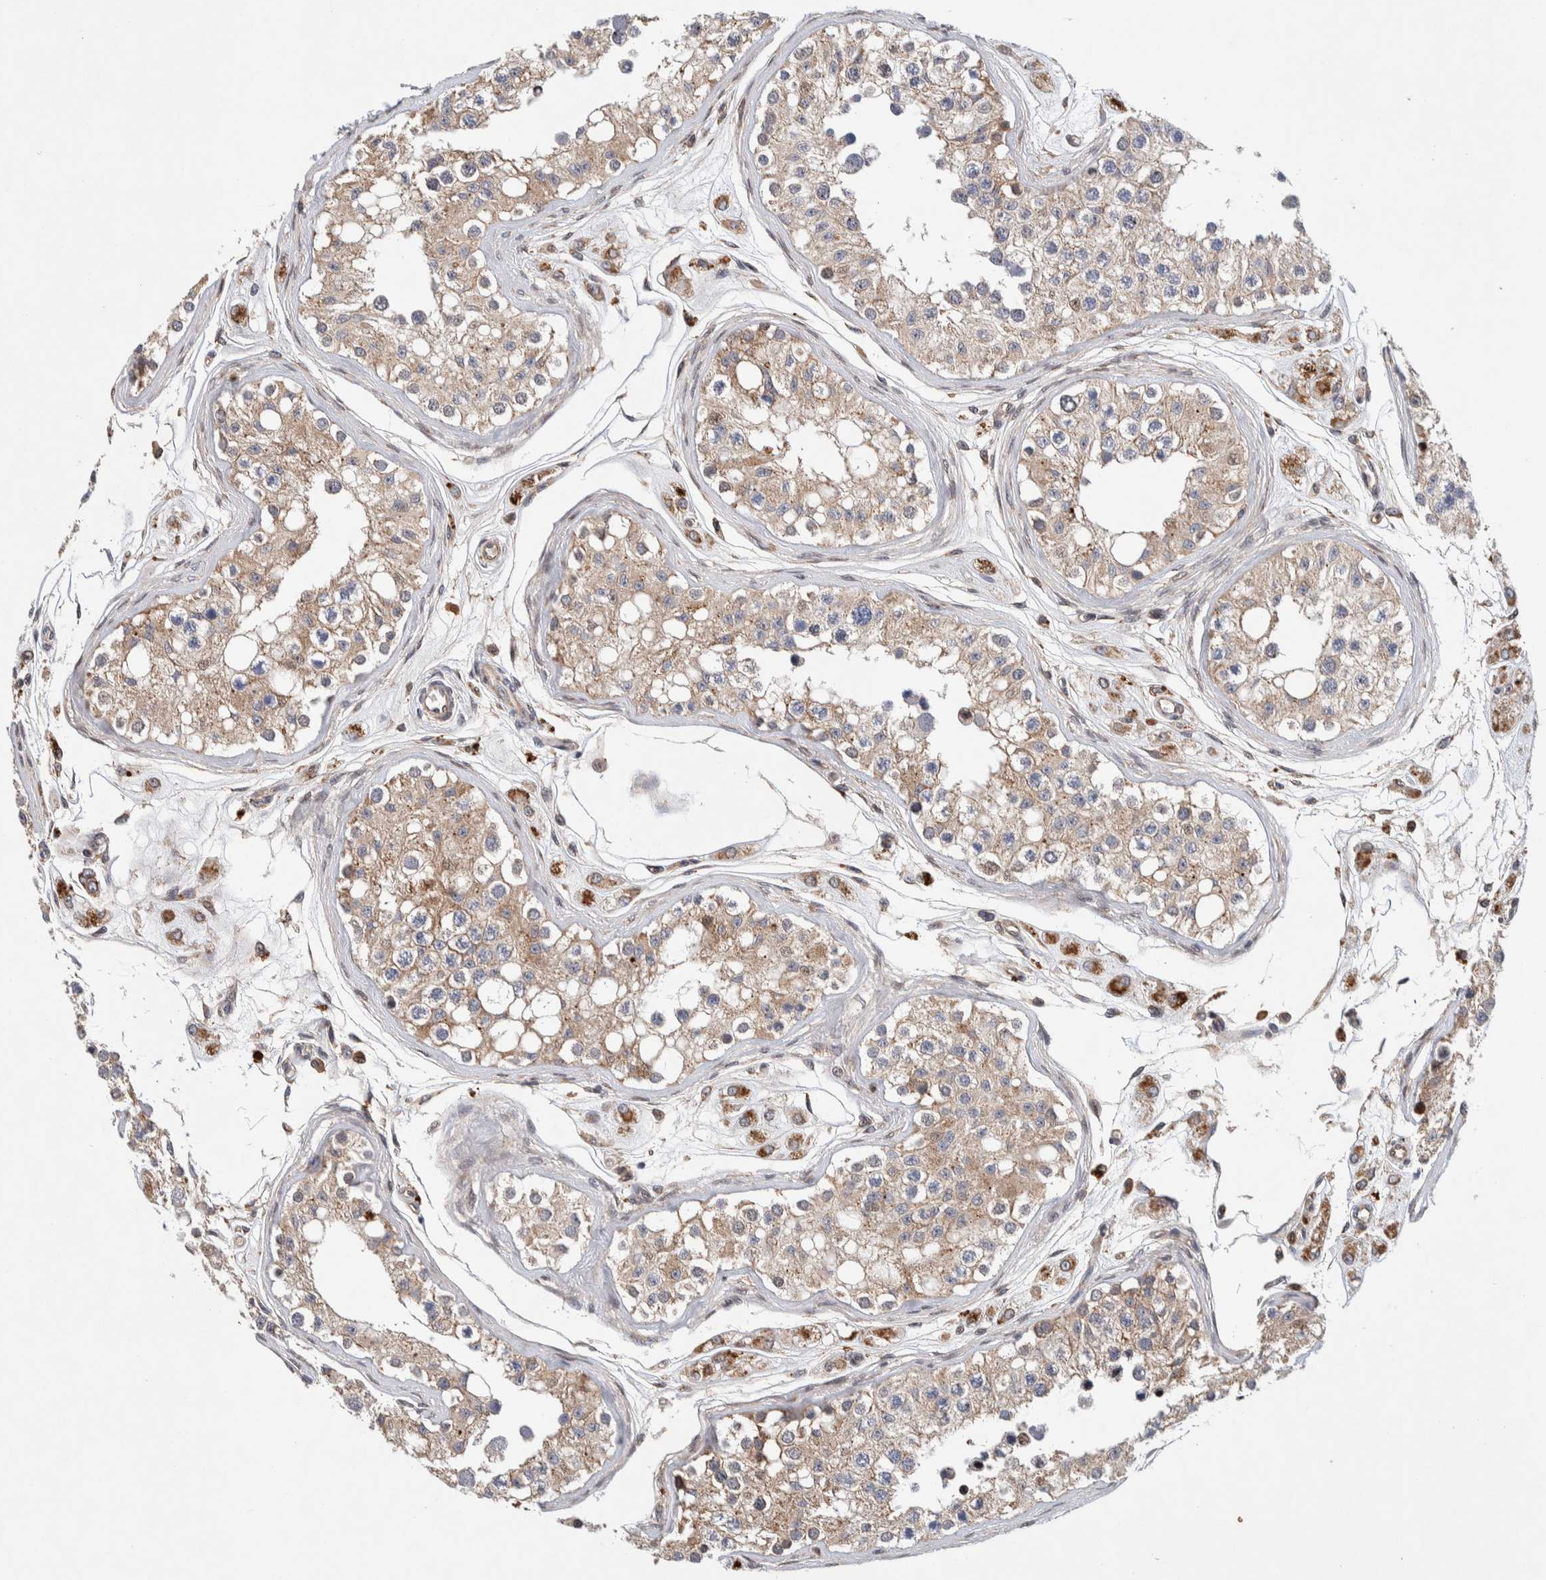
{"staining": {"intensity": "moderate", "quantity": ">75%", "location": "cytoplasmic/membranous"}, "tissue": "testis", "cell_type": "Cells in seminiferous ducts", "image_type": "normal", "snomed": [{"axis": "morphology", "description": "Normal tissue, NOS"}, {"axis": "morphology", "description": "Adenocarcinoma, metastatic, NOS"}, {"axis": "topography", "description": "Testis"}], "caption": "This image demonstrates IHC staining of unremarkable human testis, with medium moderate cytoplasmic/membranous positivity in about >75% of cells in seminiferous ducts.", "gene": "LZTS1", "patient": {"sex": "male", "age": 26}}